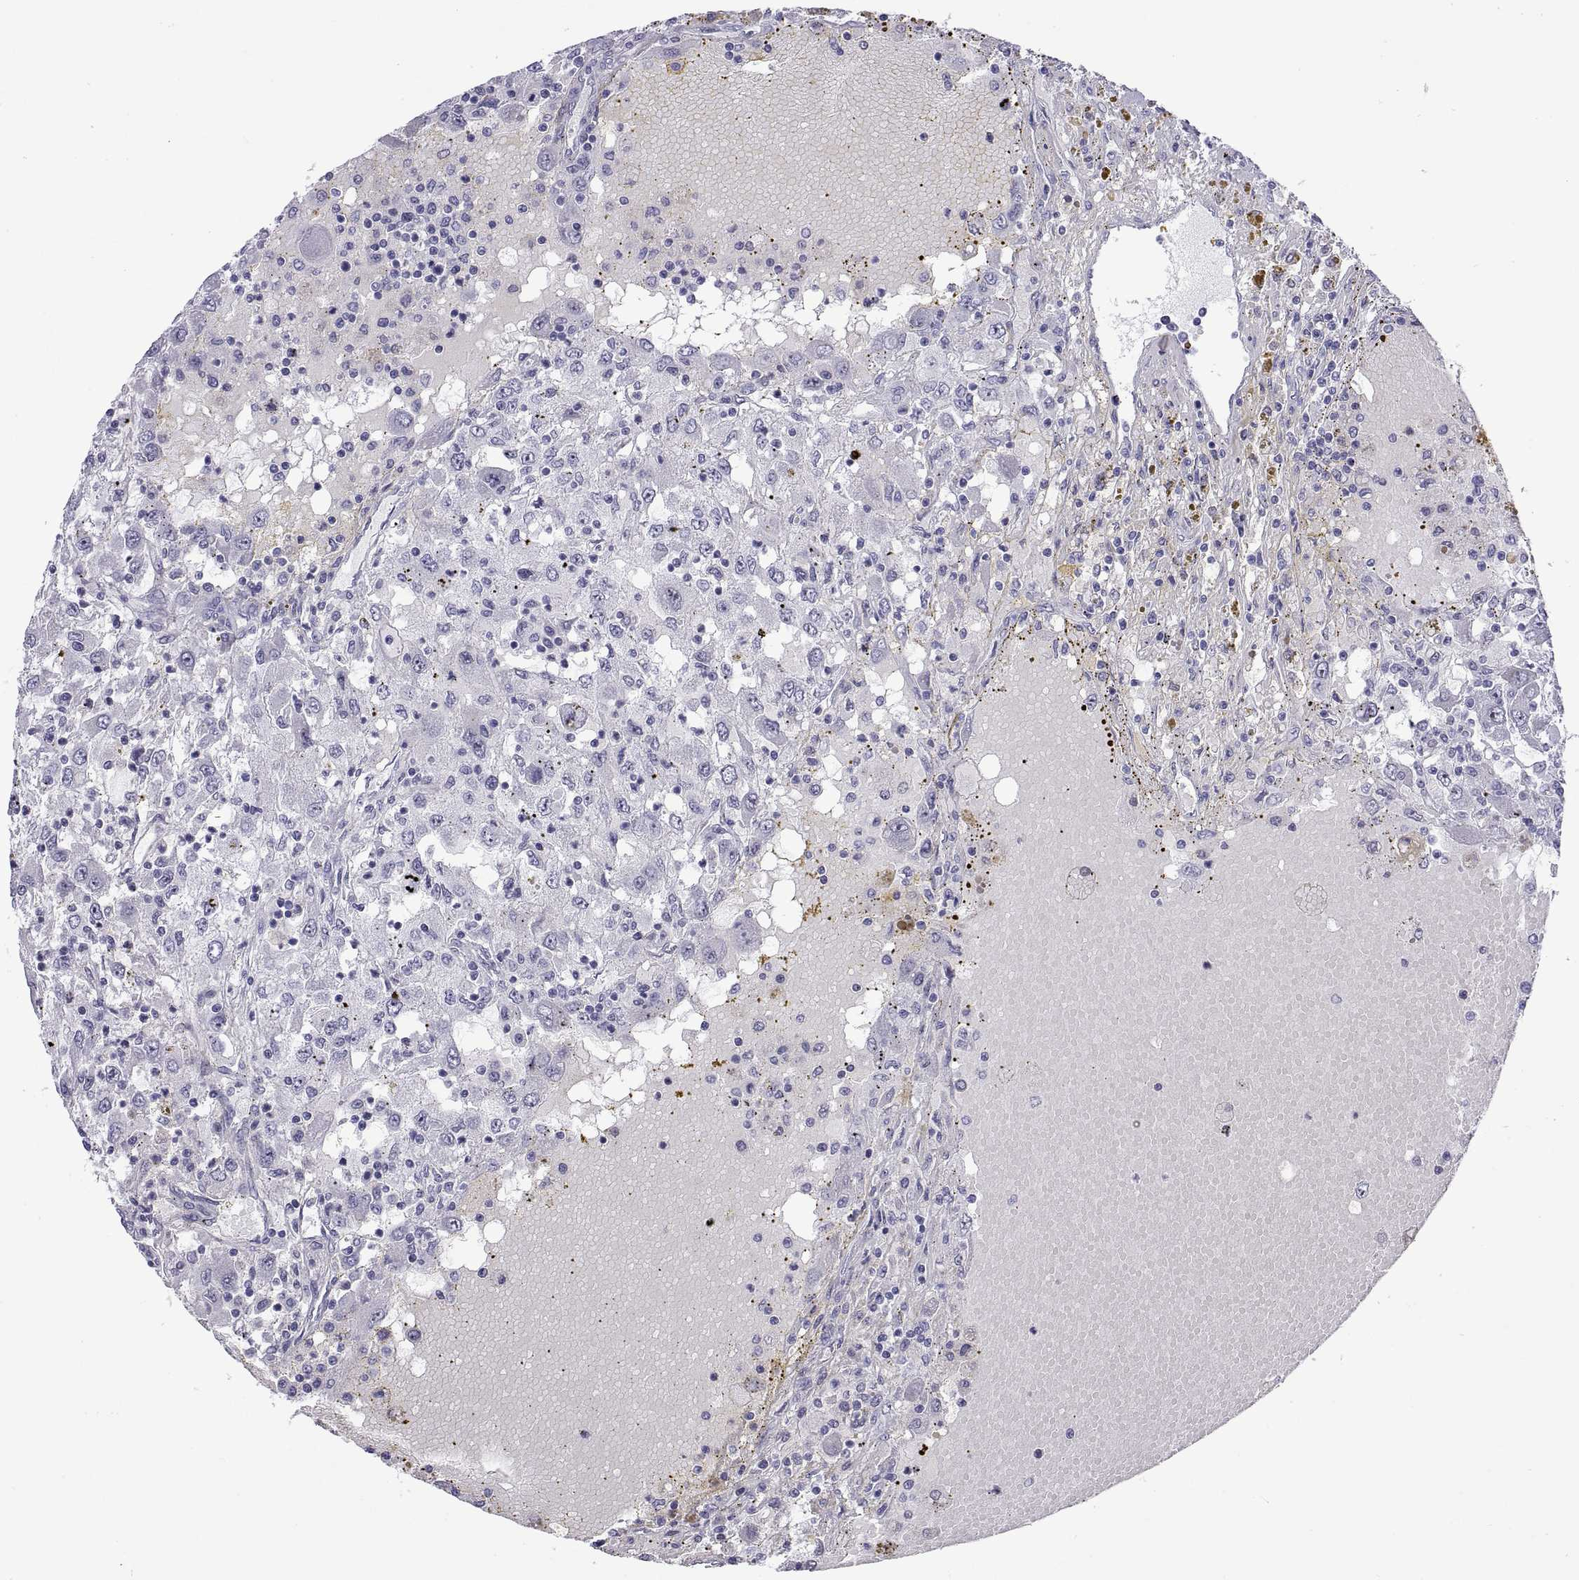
{"staining": {"intensity": "negative", "quantity": "none", "location": "none"}, "tissue": "renal cancer", "cell_type": "Tumor cells", "image_type": "cancer", "snomed": [{"axis": "morphology", "description": "Adenocarcinoma, NOS"}, {"axis": "topography", "description": "Kidney"}], "caption": "This is an IHC histopathology image of renal cancer. There is no positivity in tumor cells.", "gene": "VSX2", "patient": {"sex": "female", "age": 67}}